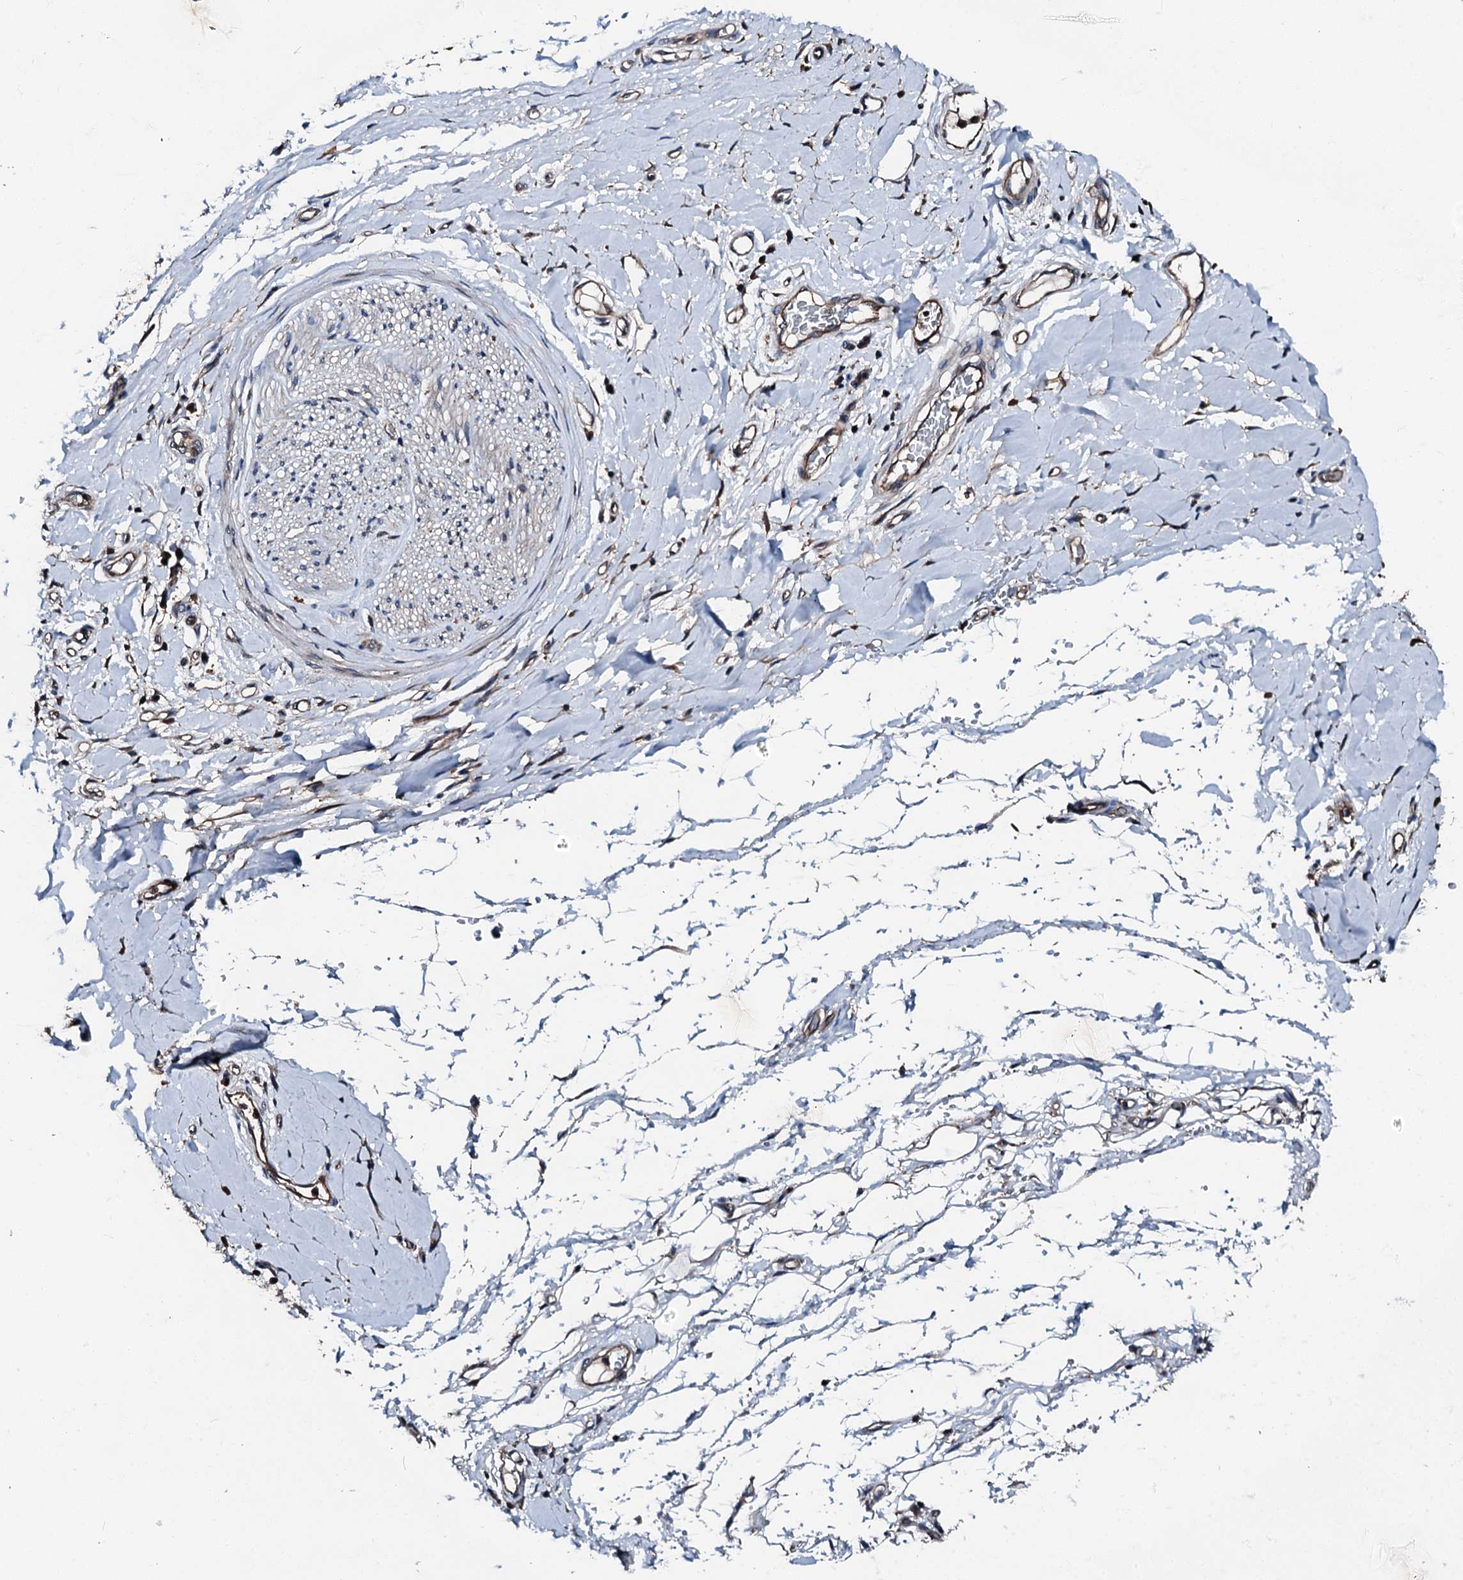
{"staining": {"intensity": "strong", "quantity": "25%-75%", "location": "nuclear"}, "tissue": "adipose tissue", "cell_type": "Adipocytes", "image_type": "normal", "snomed": [{"axis": "morphology", "description": "Normal tissue, NOS"}, {"axis": "morphology", "description": "Adenocarcinoma, NOS"}, {"axis": "topography", "description": "Stomach, upper"}, {"axis": "topography", "description": "Peripheral nerve tissue"}], "caption": "Protein analysis of unremarkable adipose tissue reveals strong nuclear positivity in about 25%-75% of adipocytes.", "gene": "FGD4", "patient": {"sex": "male", "age": 62}}